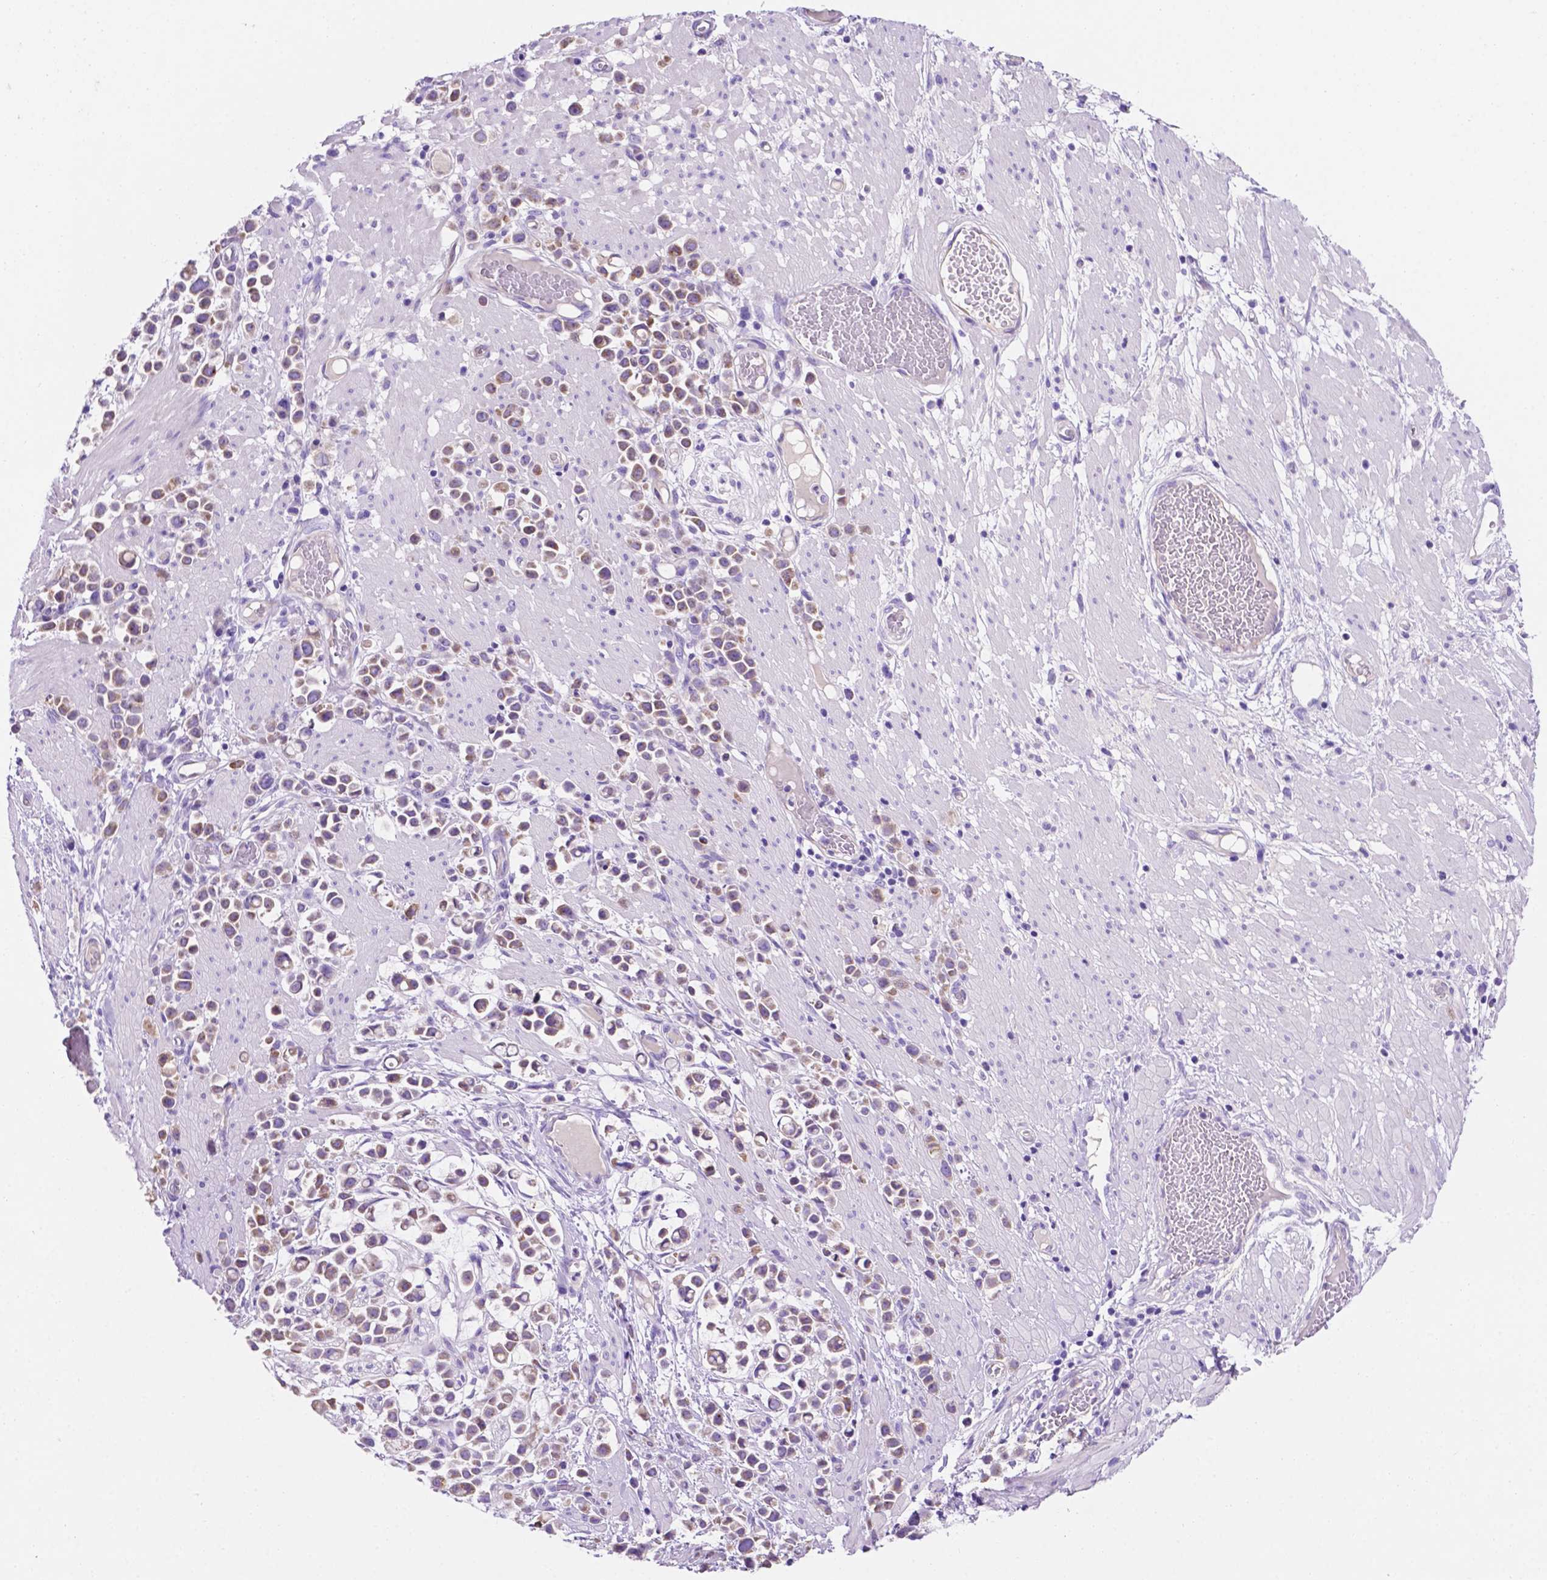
{"staining": {"intensity": "moderate", "quantity": ">75%", "location": "cytoplasmic/membranous"}, "tissue": "stomach cancer", "cell_type": "Tumor cells", "image_type": "cancer", "snomed": [{"axis": "morphology", "description": "Adenocarcinoma, NOS"}, {"axis": "topography", "description": "Stomach"}], "caption": "Stomach cancer (adenocarcinoma) stained for a protein (brown) shows moderate cytoplasmic/membranous positive expression in approximately >75% of tumor cells.", "gene": "CEACAM7", "patient": {"sex": "male", "age": 82}}